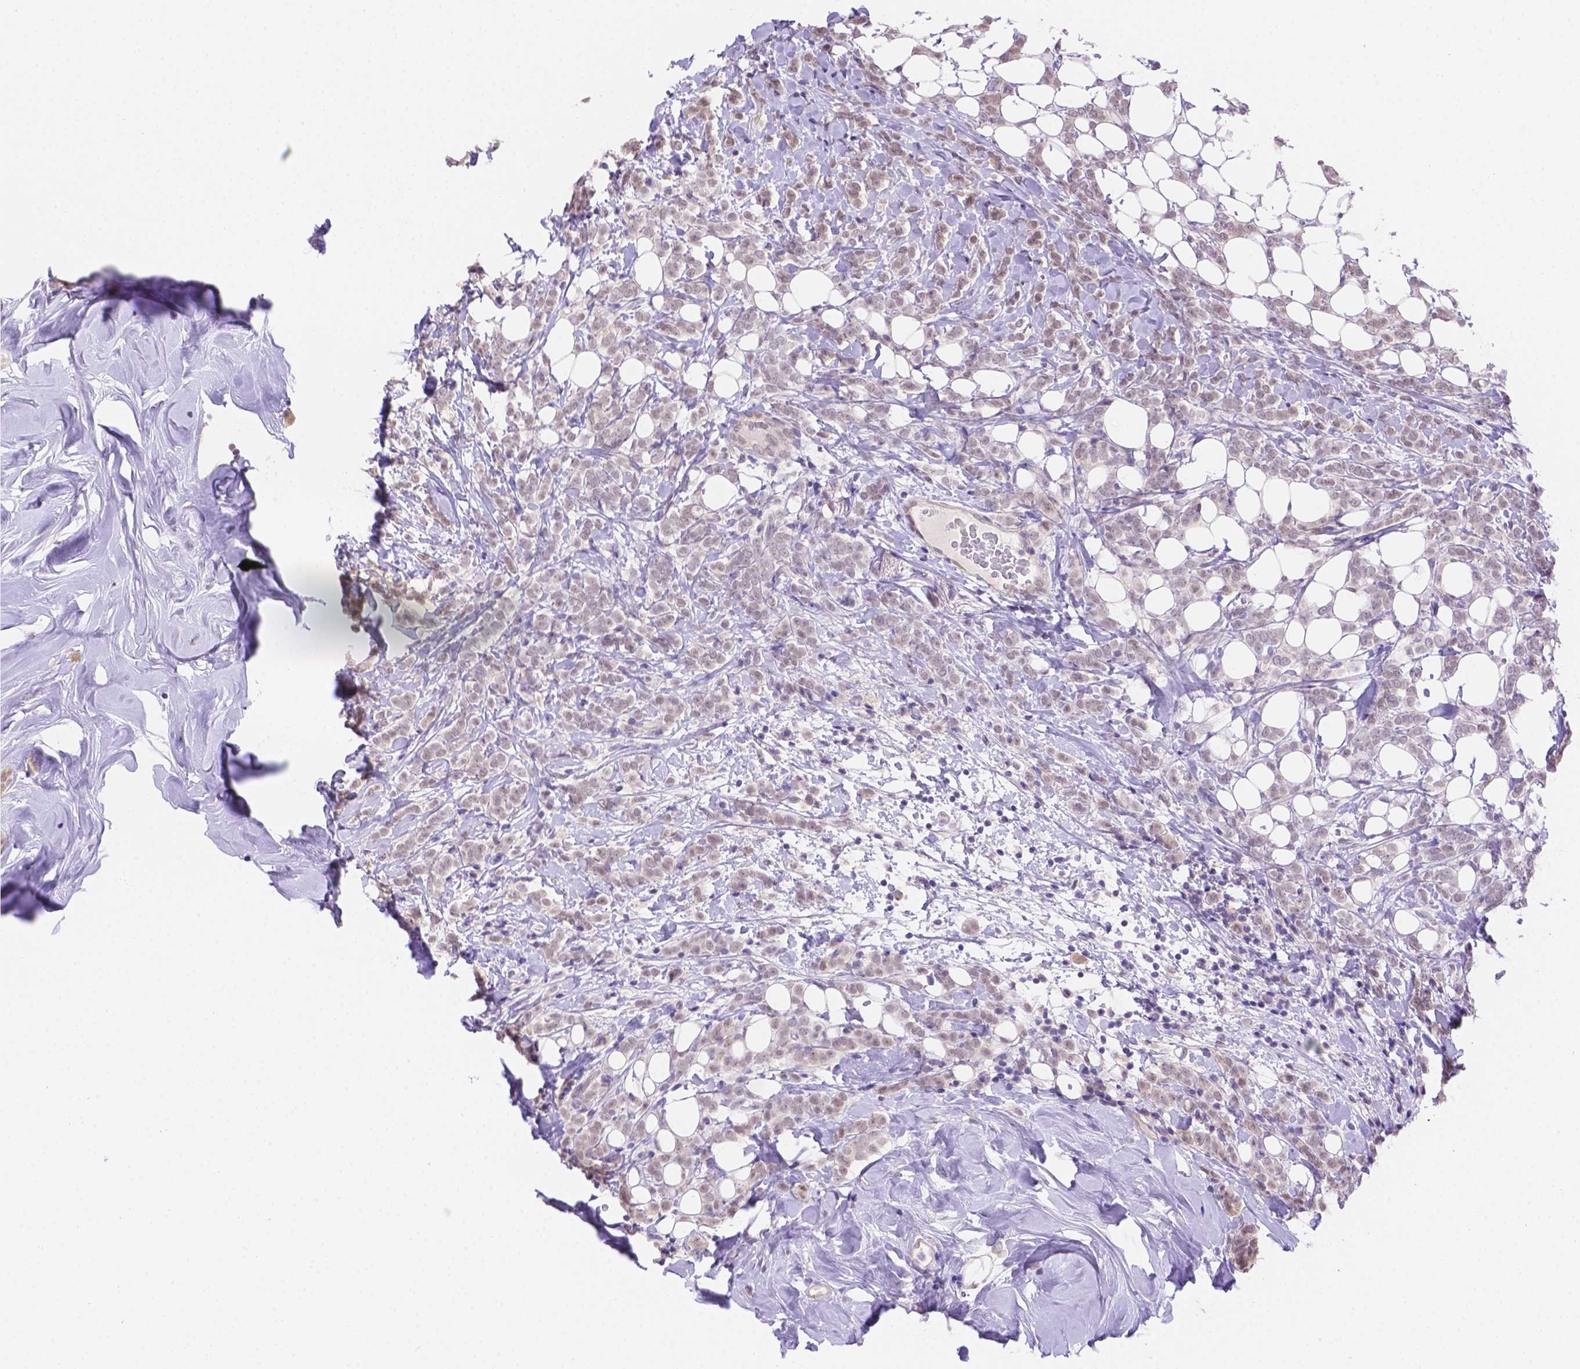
{"staining": {"intensity": "negative", "quantity": "none", "location": "none"}, "tissue": "breast cancer", "cell_type": "Tumor cells", "image_type": "cancer", "snomed": [{"axis": "morphology", "description": "Lobular carcinoma"}, {"axis": "topography", "description": "Breast"}], "caption": "A high-resolution micrograph shows IHC staining of breast cancer, which shows no significant expression in tumor cells.", "gene": "NXPE2", "patient": {"sex": "female", "age": 49}}